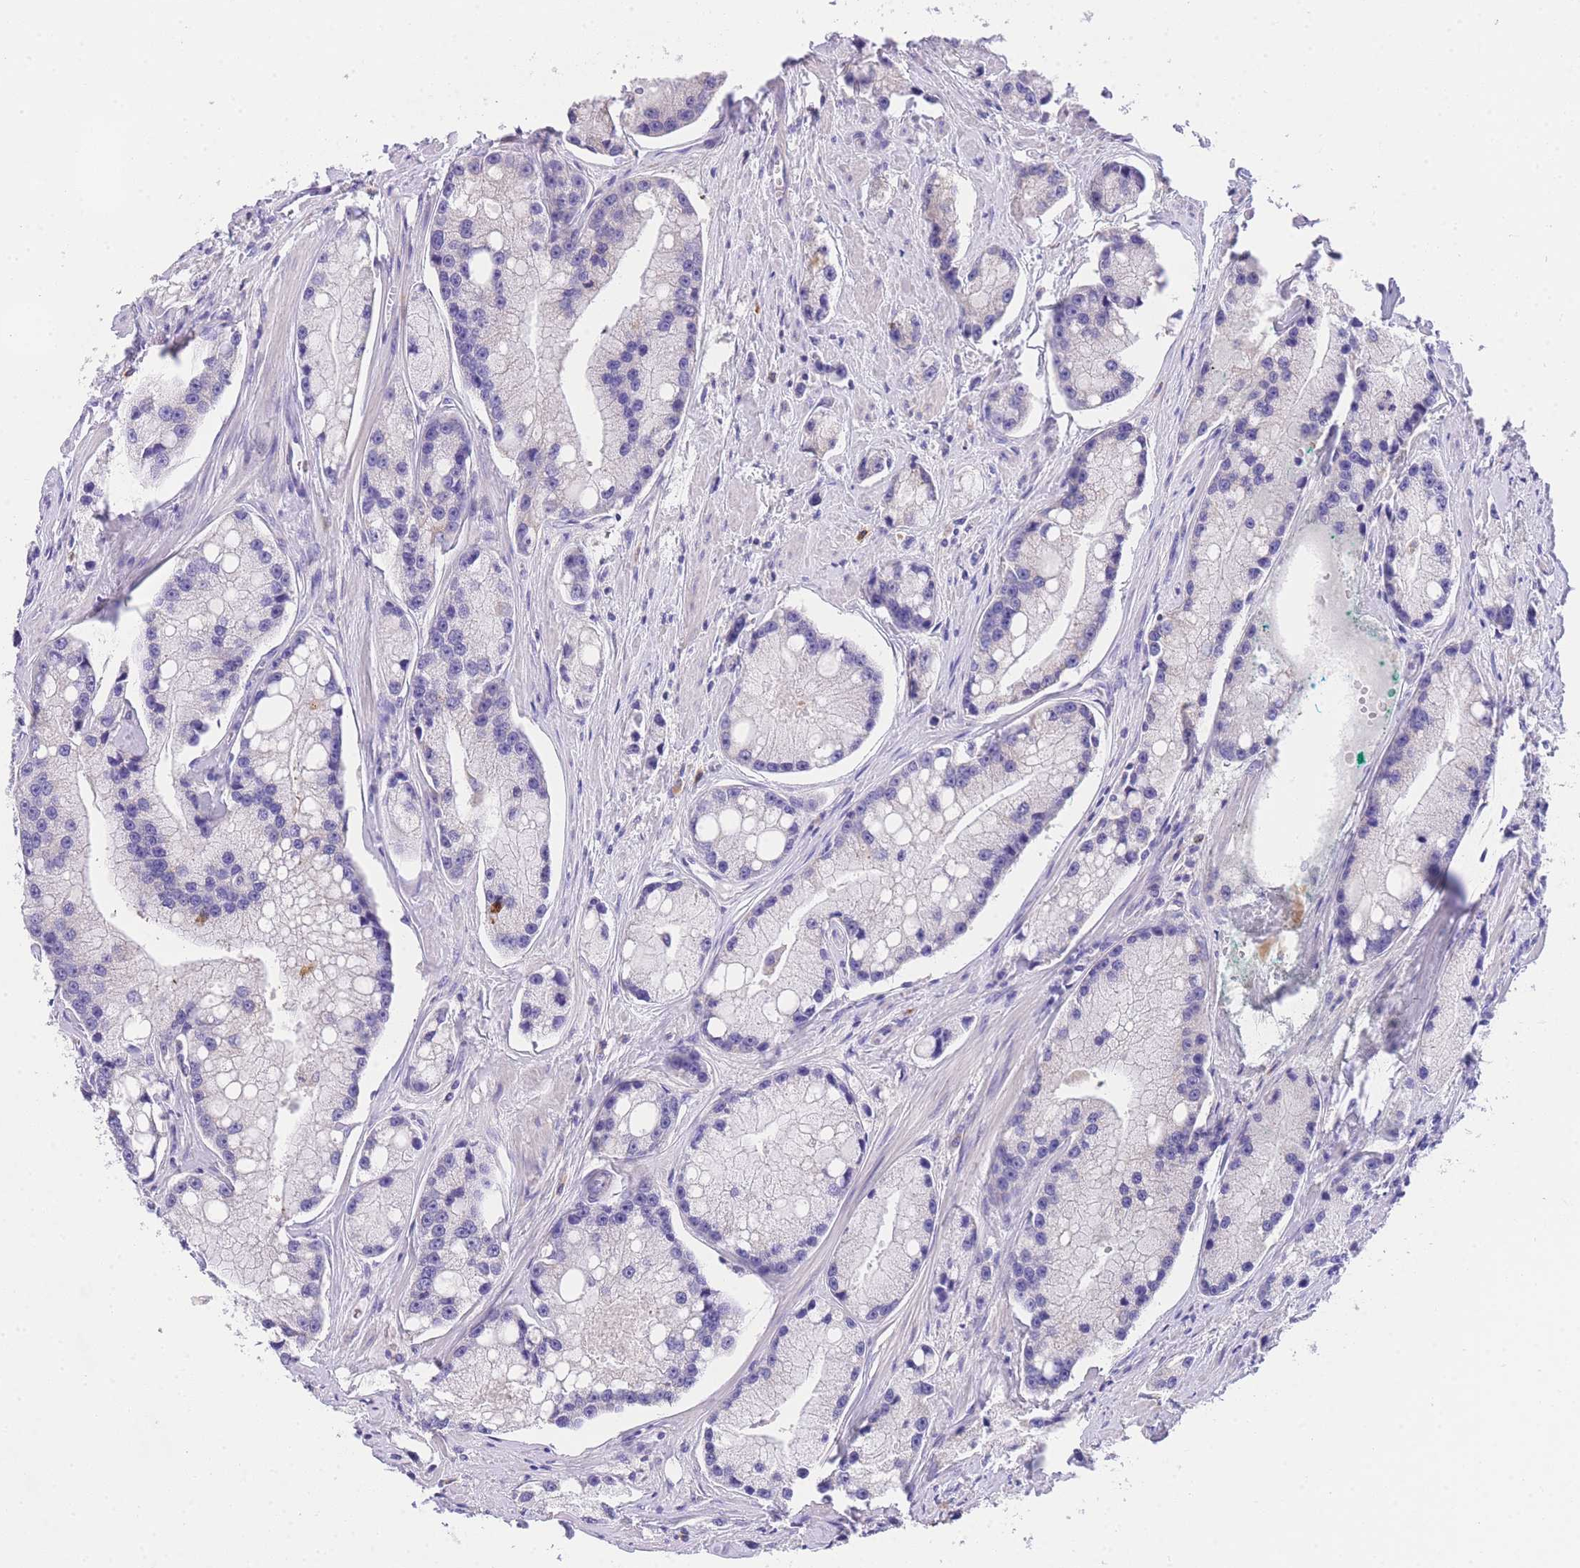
{"staining": {"intensity": "negative", "quantity": "none", "location": "none"}, "tissue": "prostate cancer", "cell_type": "Tumor cells", "image_type": "cancer", "snomed": [{"axis": "morphology", "description": "Adenocarcinoma, High grade"}, {"axis": "topography", "description": "Prostate"}], "caption": "The photomicrograph exhibits no staining of tumor cells in adenocarcinoma (high-grade) (prostate).", "gene": "EPN2", "patient": {"sex": "male", "age": 74}}